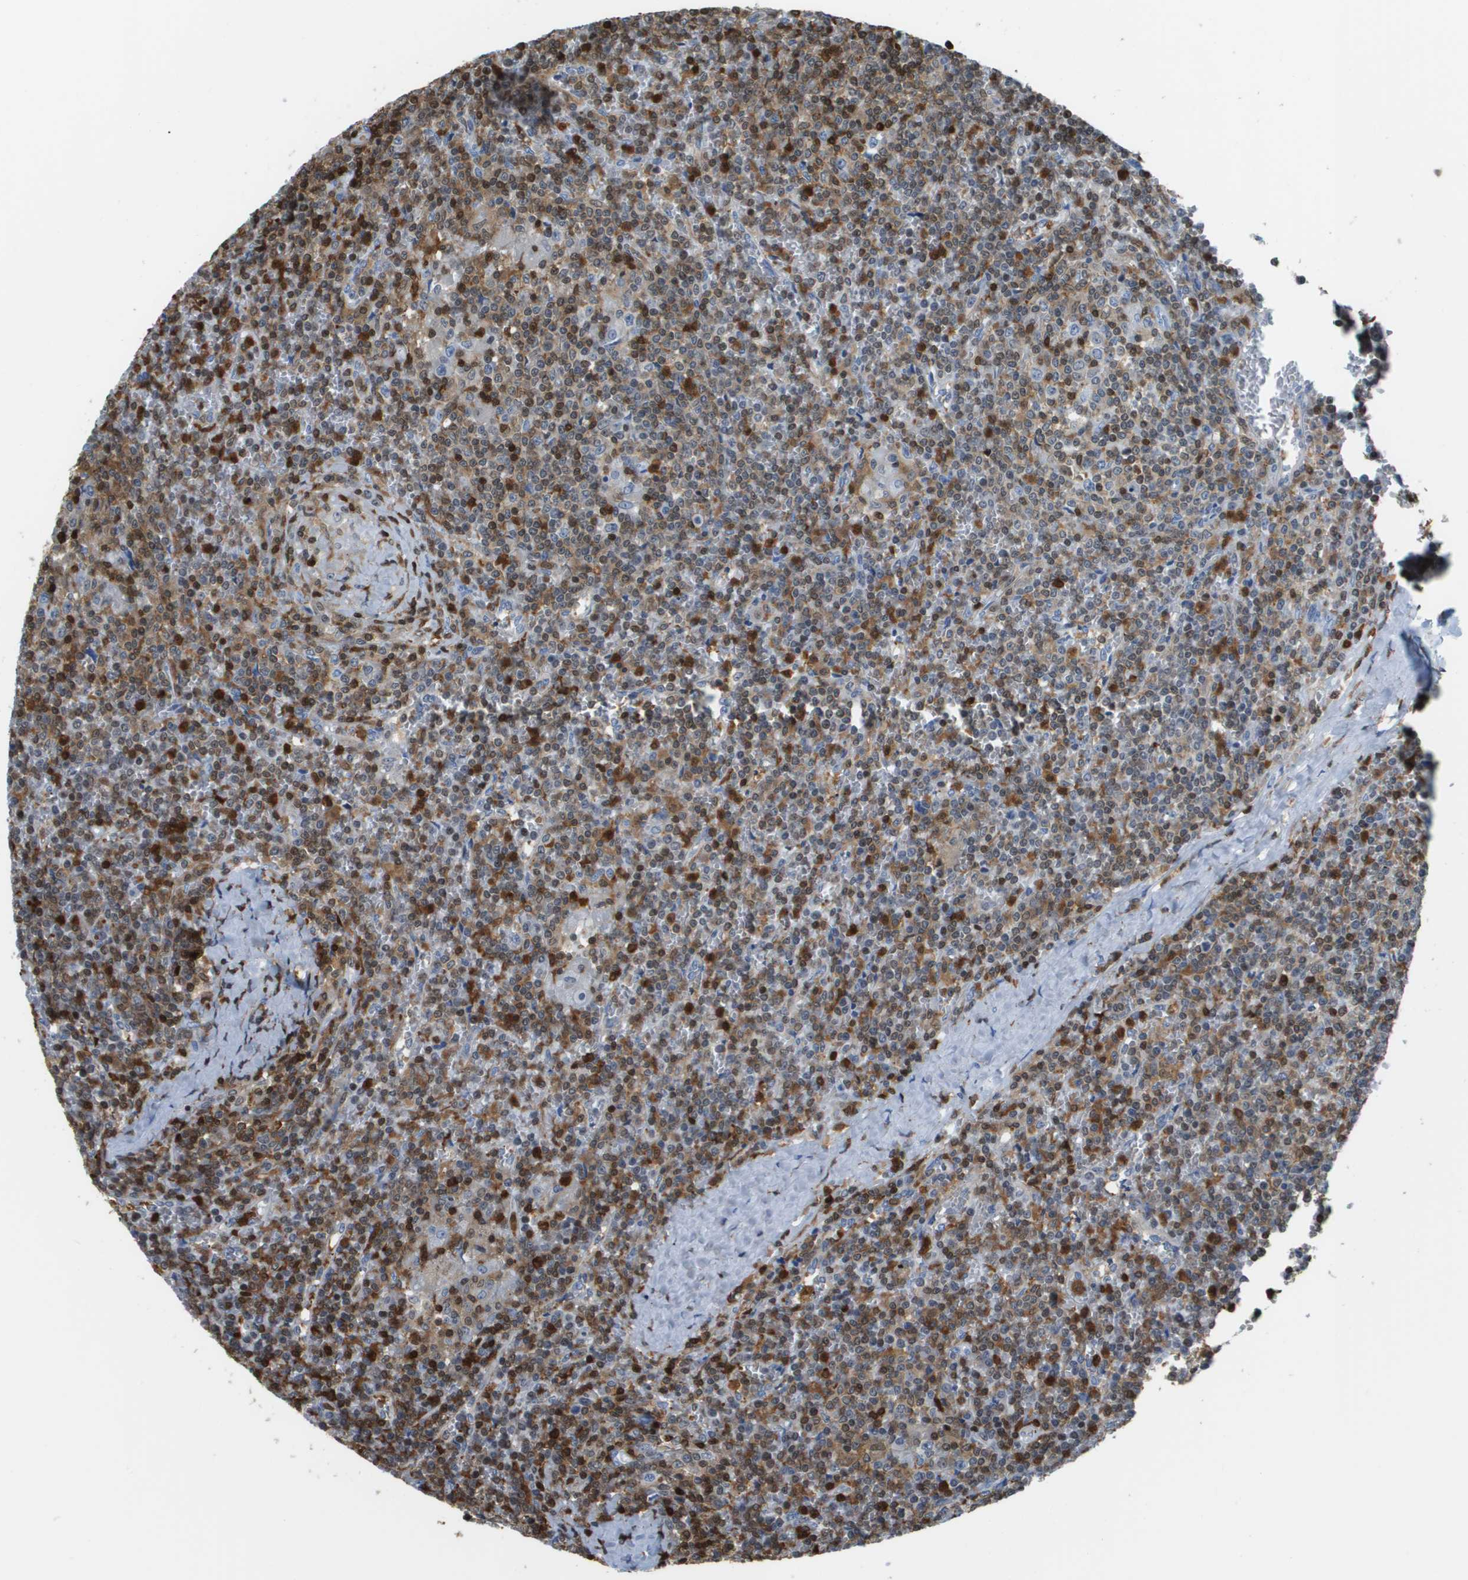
{"staining": {"intensity": "moderate", "quantity": "<25%", "location": "cytoplasmic/membranous"}, "tissue": "lymphoma", "cell_type": "Tumor cells", "image_type": "cancer", "snomed": [{"axis": "morphology", "description": "Malignant lymphoma, non-Hodgkin's type, Low grade"}, {"axis": "topography", "description": "Spleen"}], "caption": "Immunohistochemistry photomicrograph of low-grade malignant lymphoma, non-Hodgkin's type stained for a protein (brown), which exhibits low levels of moderate cytoplasmic/membranous staining in approximately <25% of tumor cells.", "gene": "DOCK5", "patient": {"sex": "female", "age": 19}}